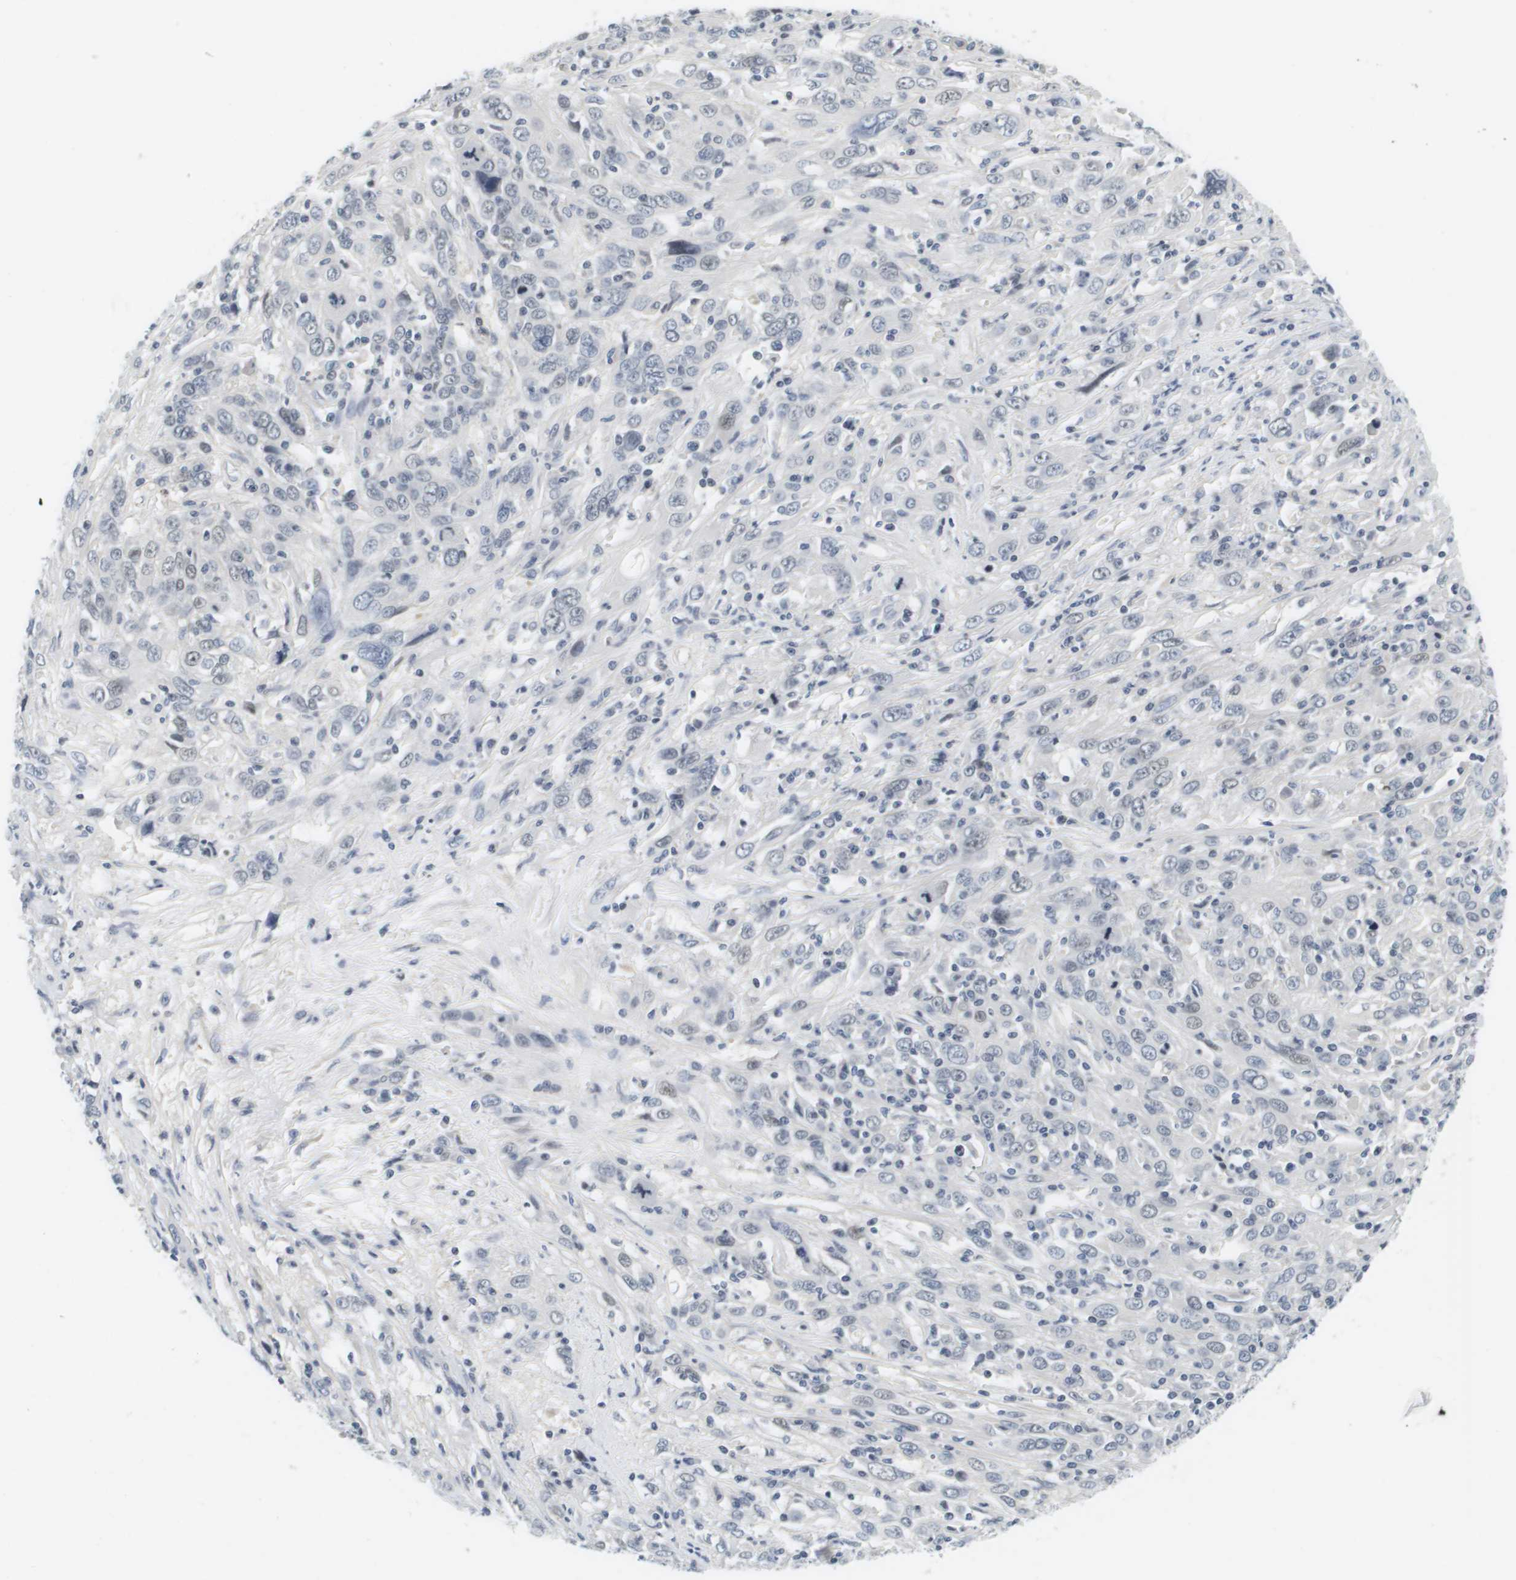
{"staining": {"intensity": "weak", "quantity": "<25%", "location": "nuclear"}, "tissue": "cervical cancer", "cell_type": "Tumor cells", "image_type": "cancer", "snomed": [{"axis": "morphology", "description": "Squamous cell carcinoma, NOS"}, {"axis": "topography", "description": "Cervix"}], "caption": "Cervical cancer stained for a protein using immunohistochemistry (IHC) demonstrates no expression tumor cells.", "gene": "KCNJ5", "patient": {"sex": "female", "age": 46}}